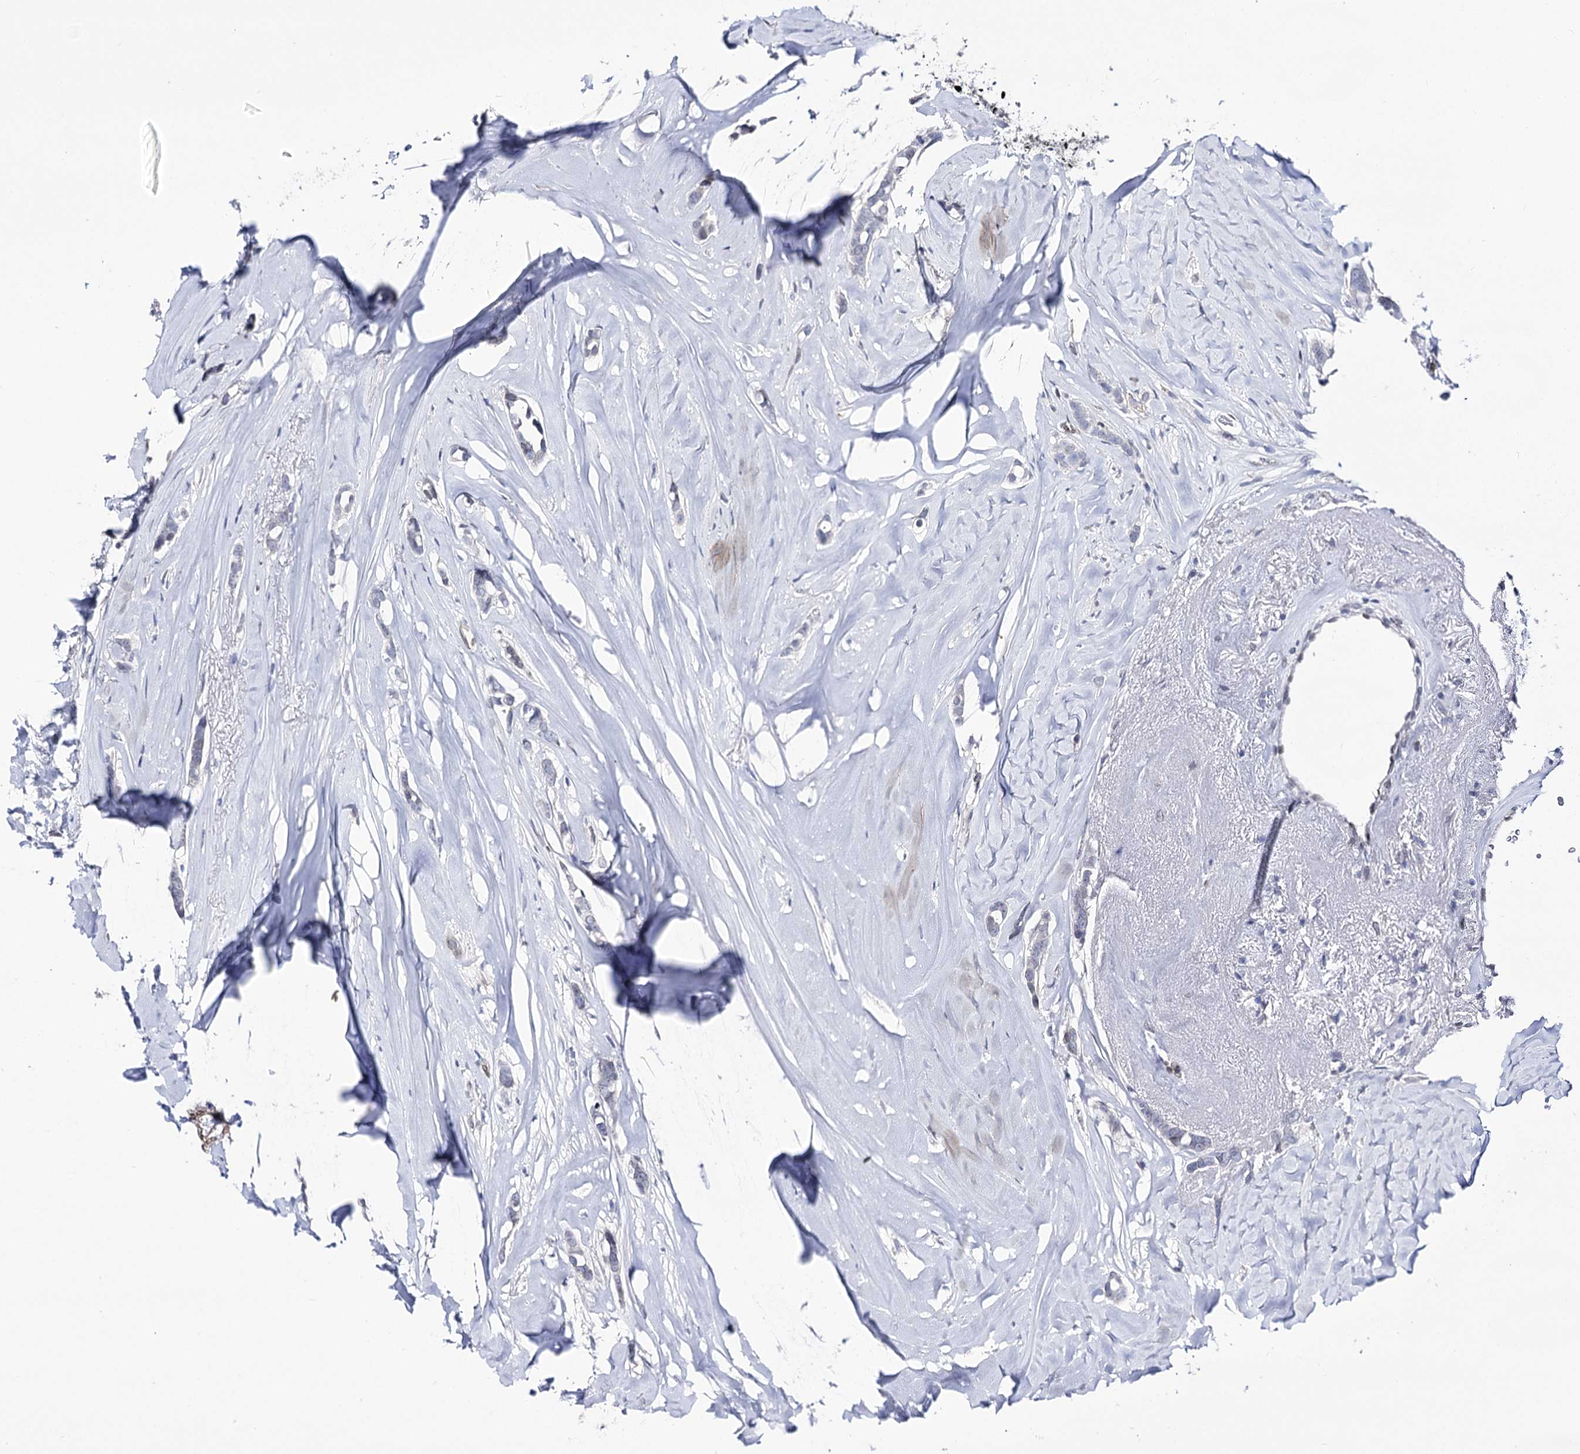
{"staining": {"intensity": "negative", "quantity": "none", "location": "none"}, "tissue": "breast cancer", "cell_type": "Tumor cells", "image_type": "cancer", "snomed": [{"axis": "morphology", "description": "Lobular carcinoma"}, {"axis": "topography", "description": "Breast"}], "caption": "Breast lobular carcinoma stained for a protein using IHC reveals no expression tumor cells.", "gene": "TMEM201", "patient": {"sex": "female", "age": 51}}